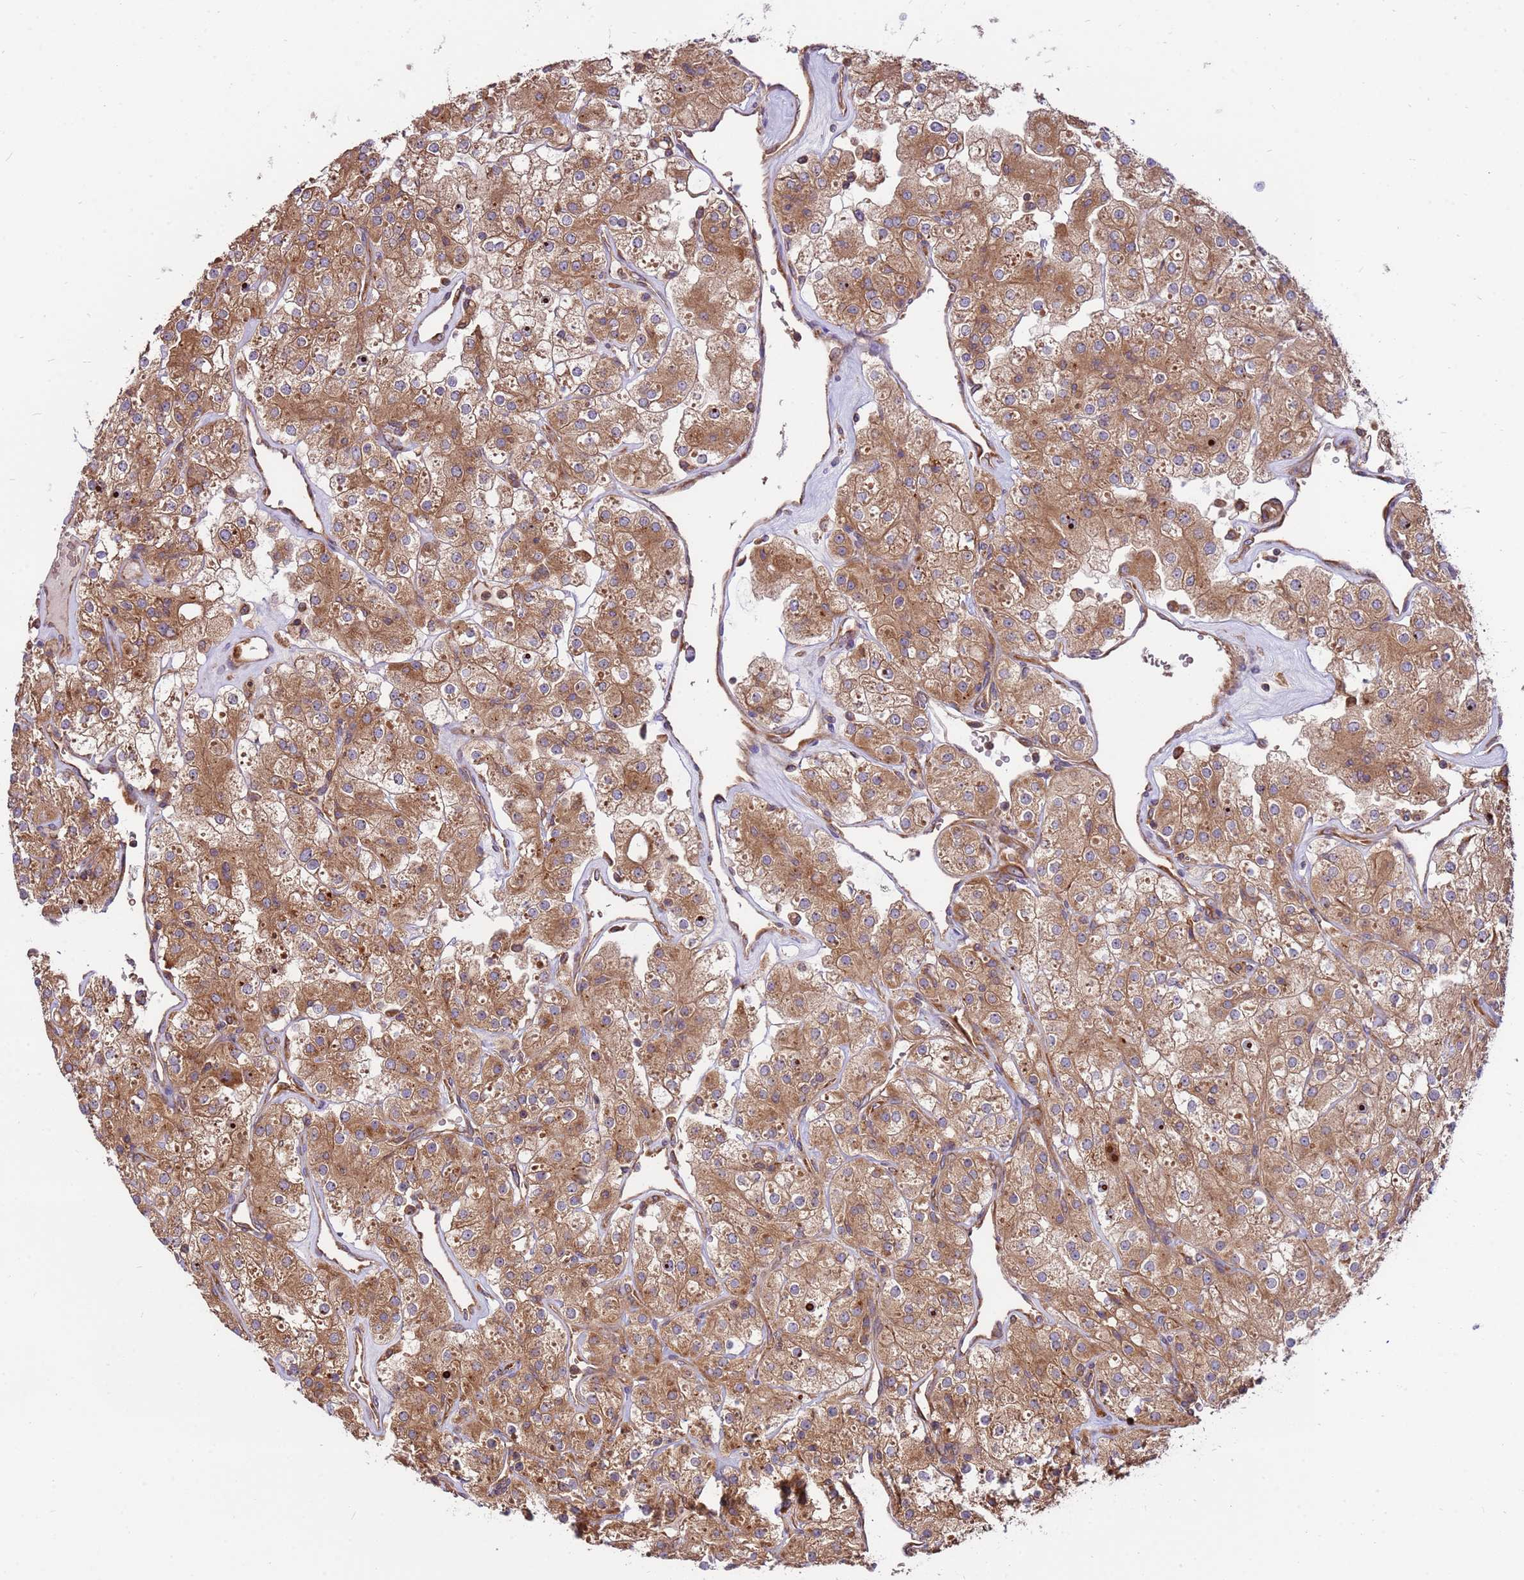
{"staining": {"intensity": "moderate", "quantity": ">75%", "location": "cytoplasmic/membranous"}, "tissue": "renal cancer", "cell_type": "Tumor cells", "image_type": "cancer", "snomed": [{"axis": "morphology", "description": "Adenocarcinoma, NOS"}, {"axis": "topography", "description": "Kidney"}], "caption": "Protein expression analysis of human renal cancer reveals moderate cytoplasmic/membranous expression in about >75% of tumor cells.", "gene": "SLC44A5", "patient": {"sex": "male", "age": 77}}